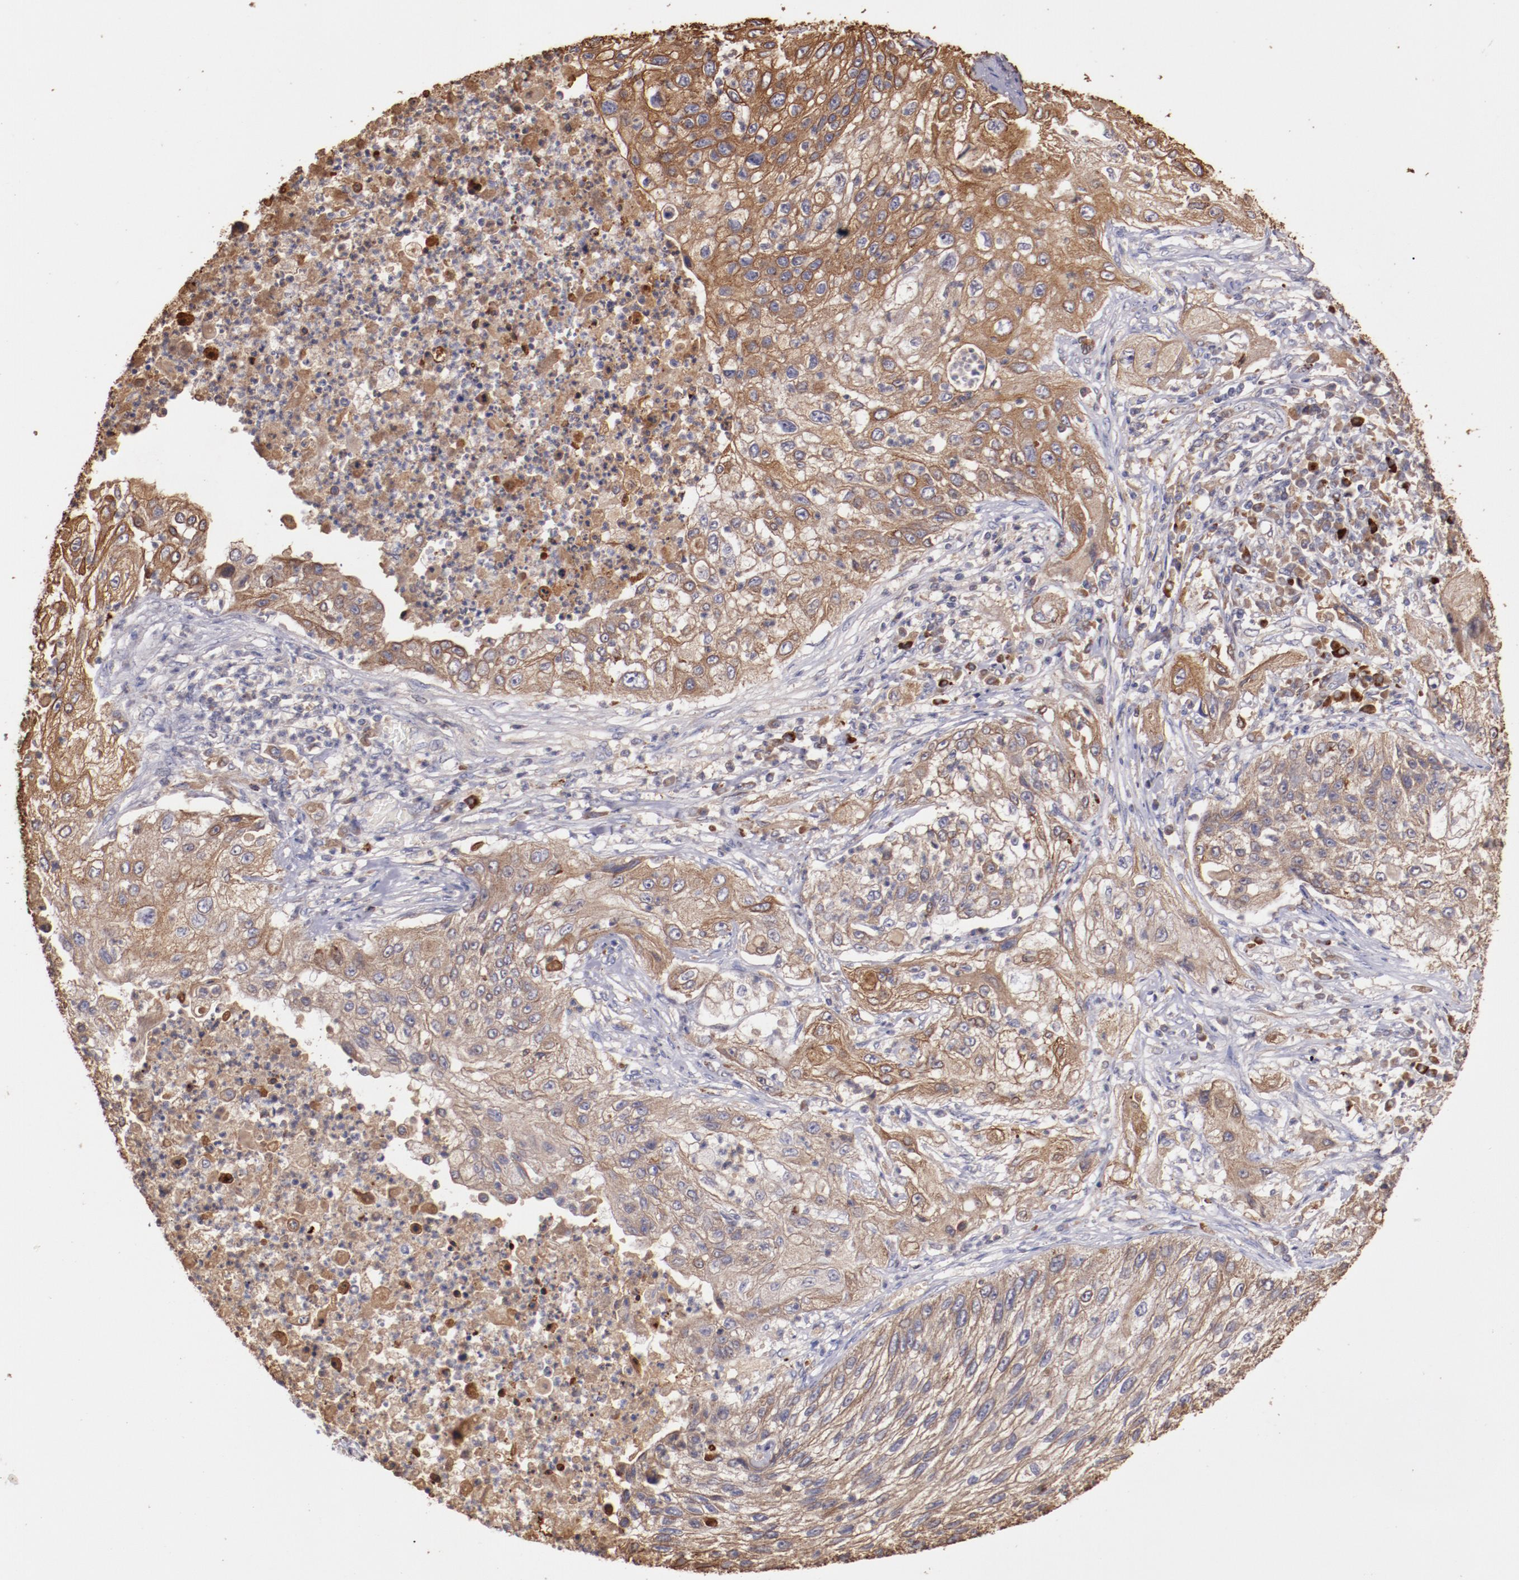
{"staining": {"intensity": "moderate", "quantity": ">75%", "location": "cytoplasmic/membranous"}, "tissue": "lung cancer", "cell_type": "Tumor cells", "image_type": "cancer", "snomed": [{"axis": "morphology", "description": "Inflammation, NOS"}, {"axis": "morphology", "description": "Squamous cell carcinoma, NOS"}, {"axis": "topography", "description": "Lymph node"}, {"axis": "topography", "description": "Soft tissue"}, {"axis": "topography", "description": "Lung"}], "caption": "Approximately >75% of tumor cells in human lung cancer (squamous cell carcinoma) show moderate cytoplasmic/membranous protein positivity as visualized by brown immunohistochemical staining.", "gene": "SRRD", "patient": {"sex": "male", "age": 66}}